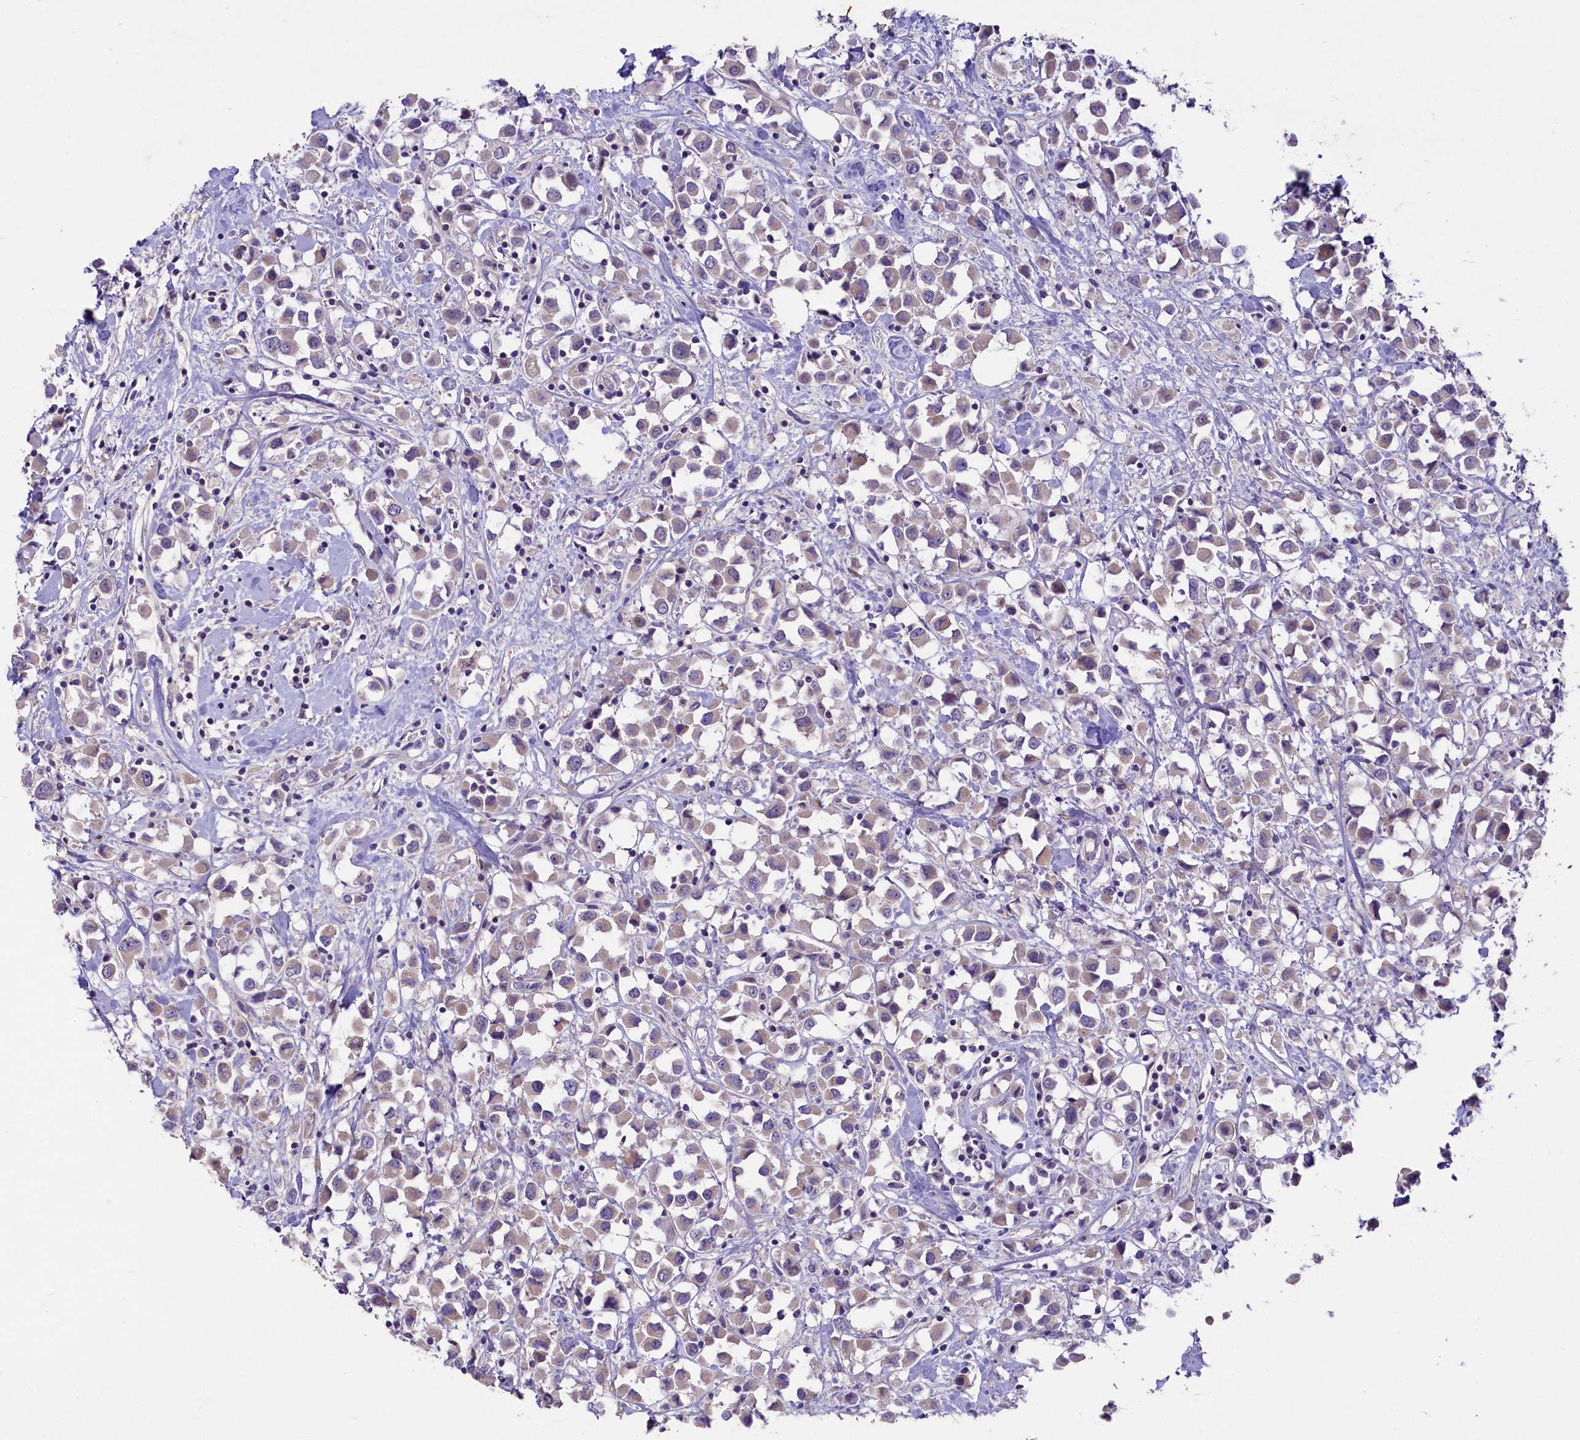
{"staining": {"intensity": "weak", "quantity": "25%-75%", "location": "cytoplasmic/membranous"}, "tissue": "breast cancer", "cell_type": "Tumor cells", "image_type": "cancer", "snomed": [{"axis": "morphology", "description": "Duct carcinoma"}, {"axis": "topography", "description": "Breast"}], "caption": "This photomicrograph shows IHC staining of human breast infiltrating ductal carcinoma, with low weak cytoplasmic/membranous positivity in approximately 25%-75% of tumor cells.", "gene": "CD99L2", "patient": {"sex": "female", "age": 61}}